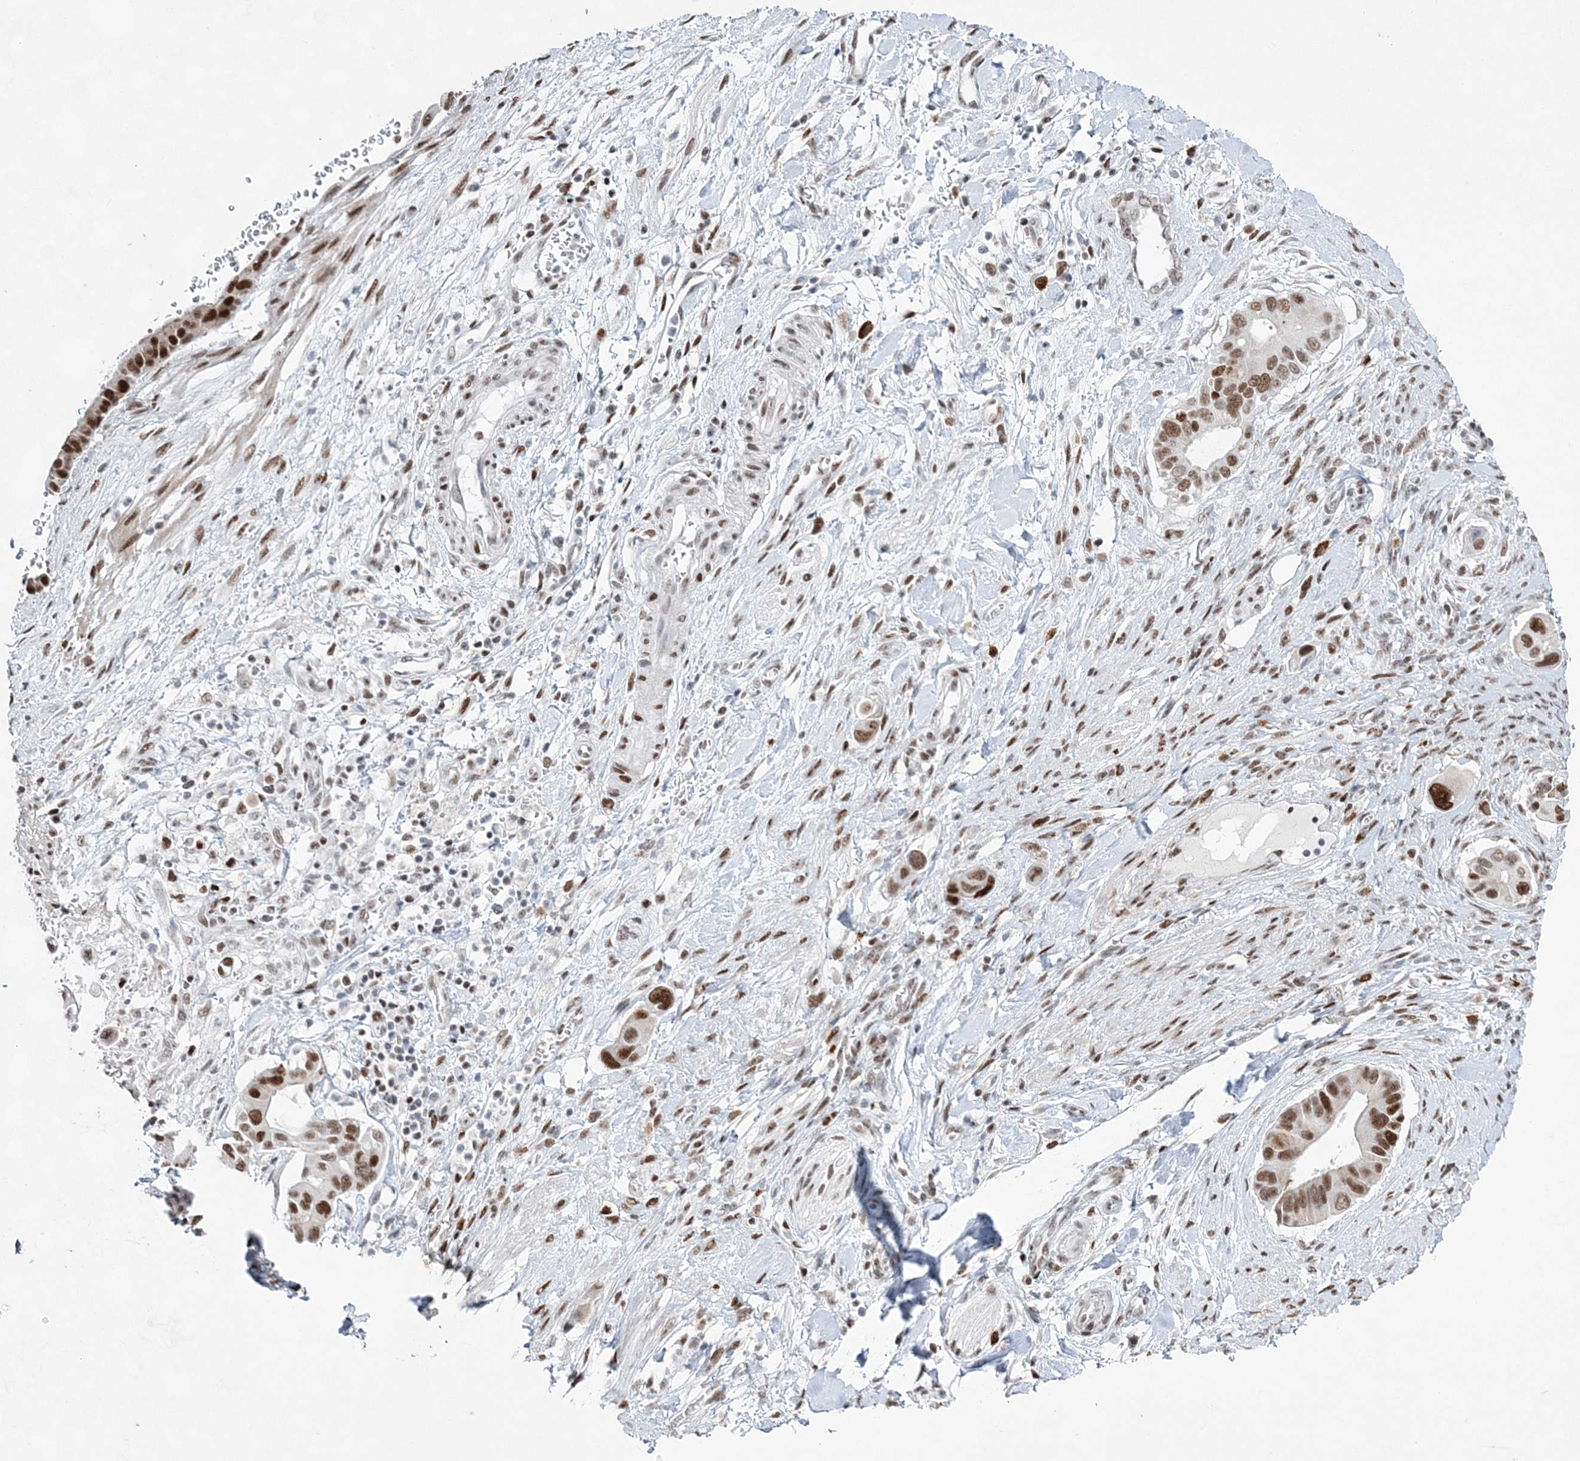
{"staining": {"intensity": "strong", "quantity": "25%-75%", "location": "nuclear"}, "tissue": "pancreatic cancer", "cell_type": "Tumor cells", "image_type": "cancer", "snomed": [{"axis": "morphology", "description": "Adenocarcinoma, NOS"}, {"axis": "topography", "description": "Pancreas"}], "caption": "Tumor cells display high levels of strong nuclear expression in about 25%-75% of cells in human pancreatic cancer.", "gene": "ZBTB7A", "patient": {"sex": "male", "age": 68}}